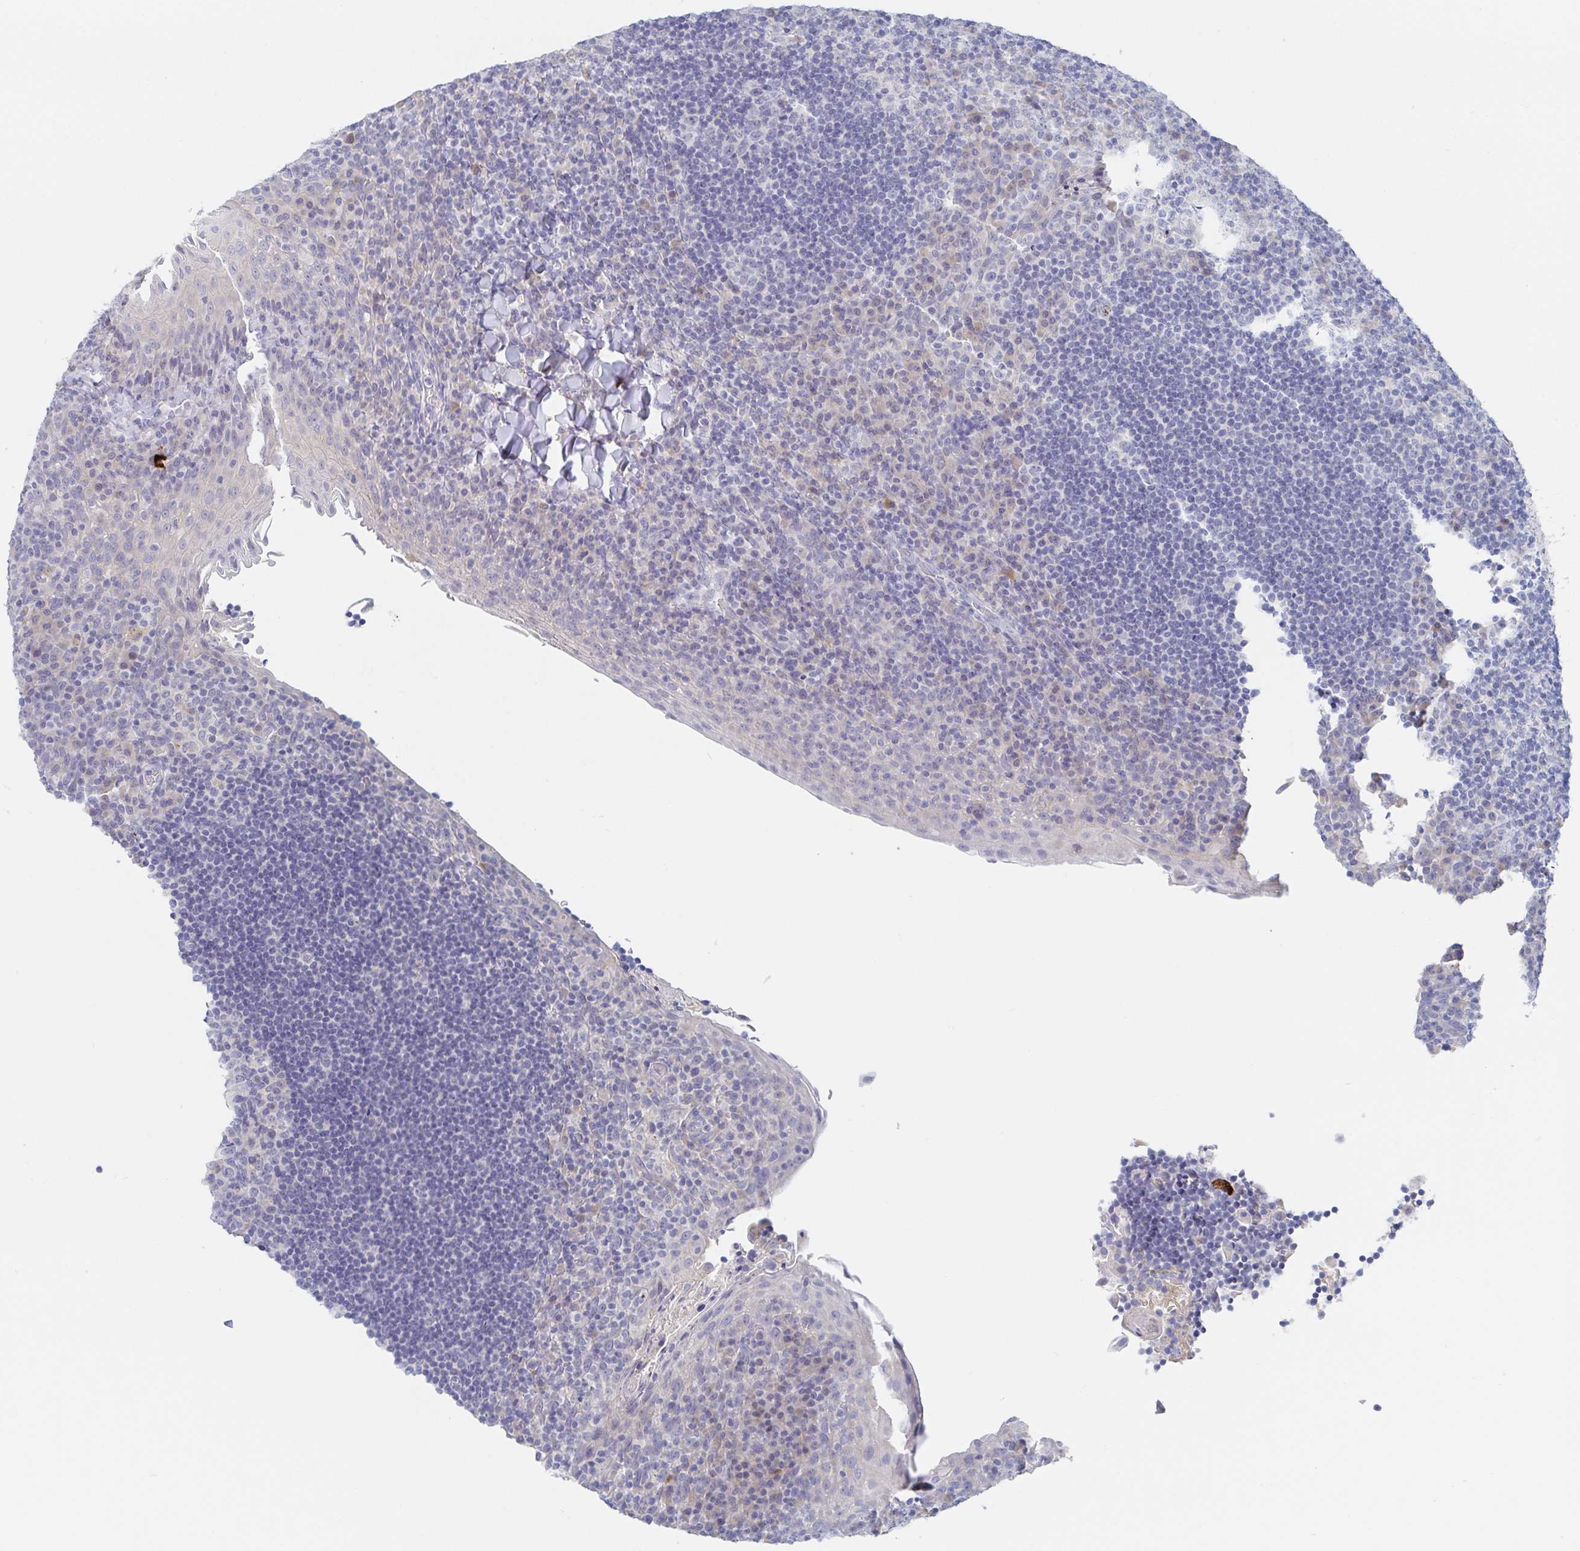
{"staining": {"intensity": "negative", "quantity": "none", "location": "none"}, "tissue": "tonsil", "cell_type": "Germinal center cells", "image_type": "normal", "snomed": [{"axis": "morphology", "description": "Normal tissue, NOS"}, {"axis": "topography", "description": "Tonsil"}], "caption": "Germinal center cells show no significant protein expression in unremarkable tonsil.", "gene": "ZNF100", "patient": {"sex": "male", "age": 17}}